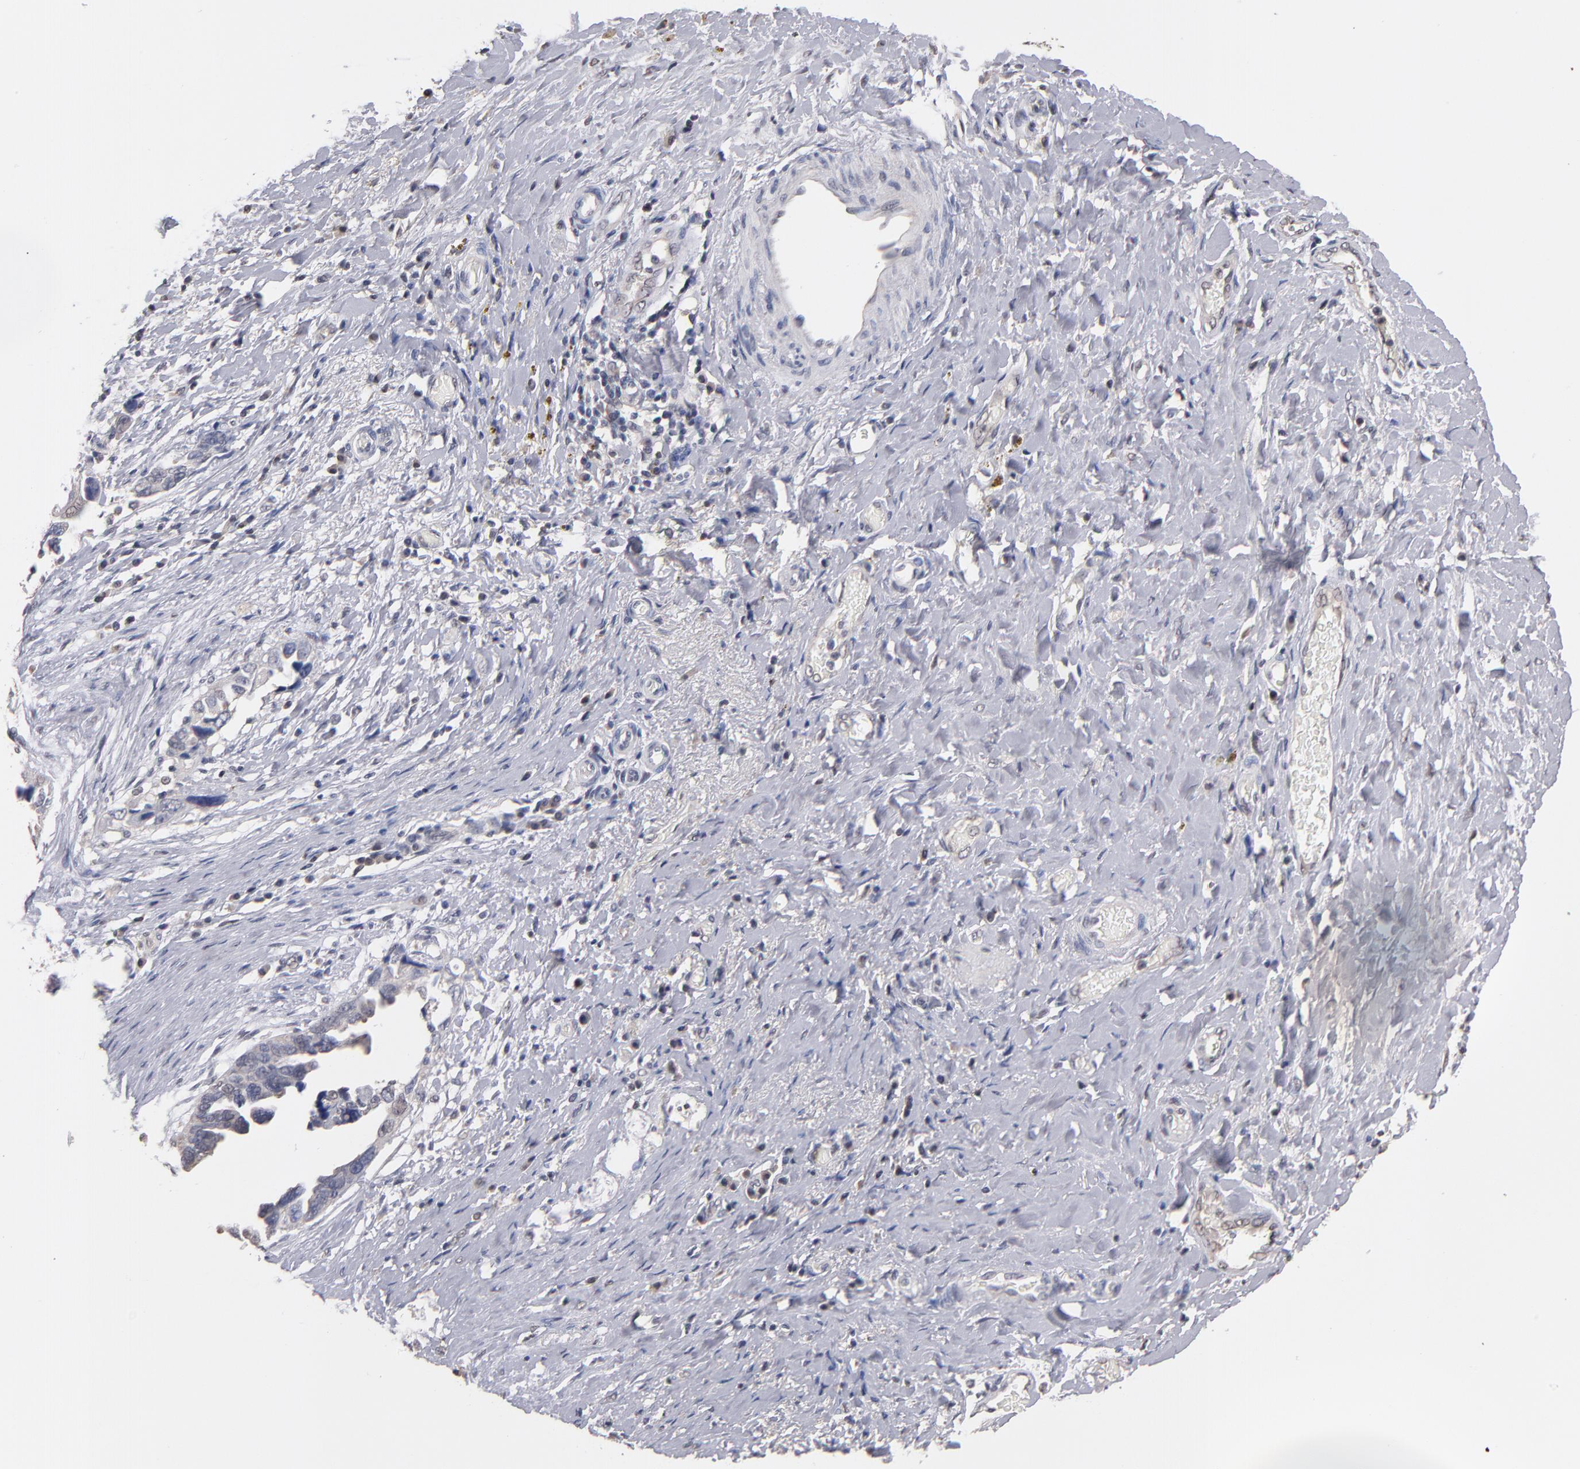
{"staining": {"intensity": "weak", "quantity": "<25%", "location": "cytoplasmic/membranous"}, "tissue": "ovarian cancer", "cell_type": "Tumor cells", "image_type": "cancer", "snomed": [{"axis": "morphology", "description": "Cystadenocarcinoma, serous, NOS"}, {"axis": "topography", "description": "Ovary"}], "caption": "Photomicrograph shows no significant protein staining in tumor cells of serous cystadenocarcinoma (ovarian).", "gene": "PSMD10", "patient": {"sex": "female", "age": 63}}